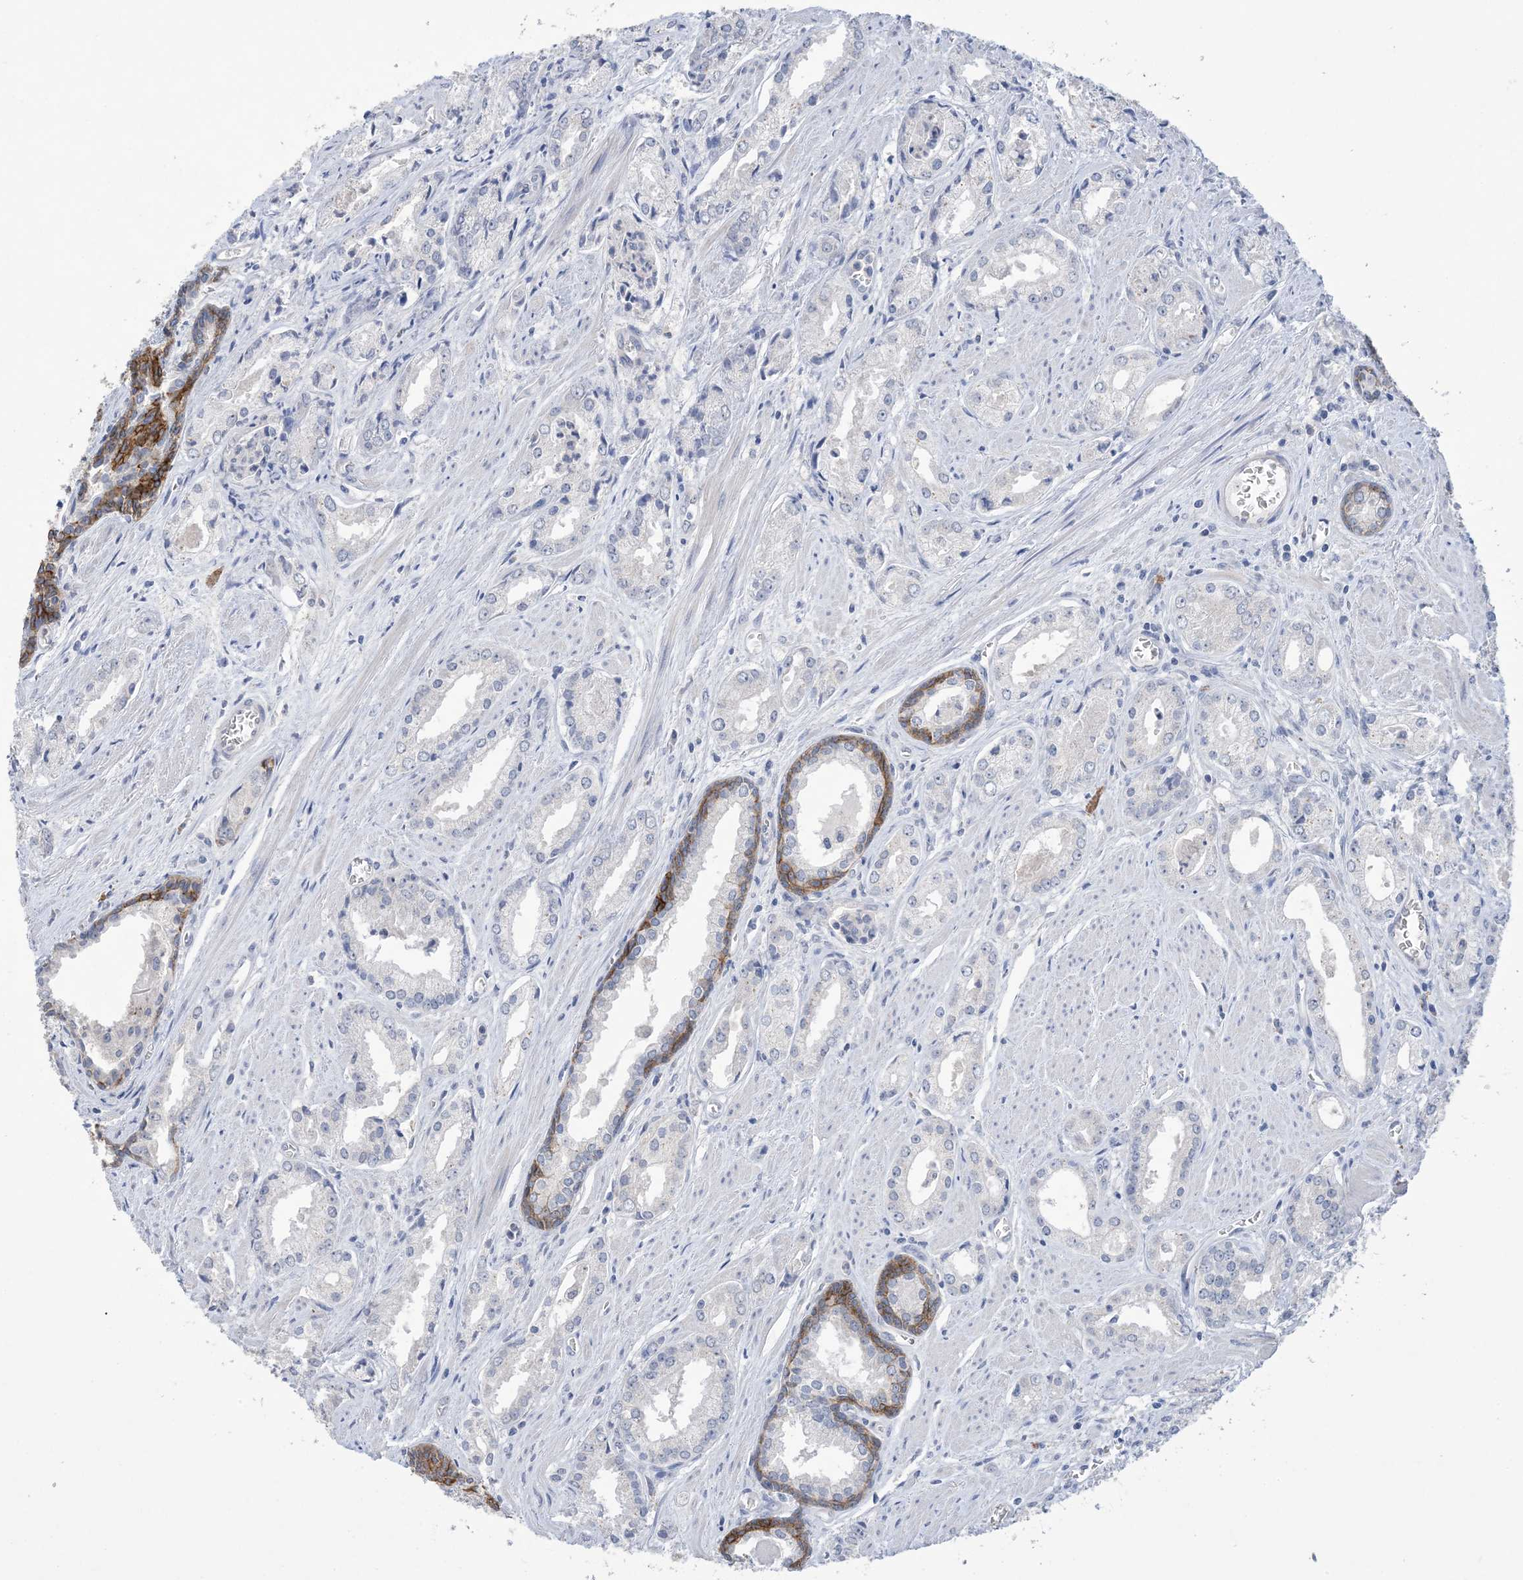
{"staining": {"intensity": "negative", "quantity": "none", "location": "none"}, "tissue": "prostate cancer", "cell_type": "Tumor cells", "image_type": "cancer", "snomed": [{"axis": "morphology", "description": "Adenocarcinoma, Low grade"}, {"axis": "topography", "description": "Prostate"}], "caption": "Tumor cells are negative for protein expression in human prostate cancer.", "gene": "DSC3", "patient": {"sex": "male", "age": 54}}